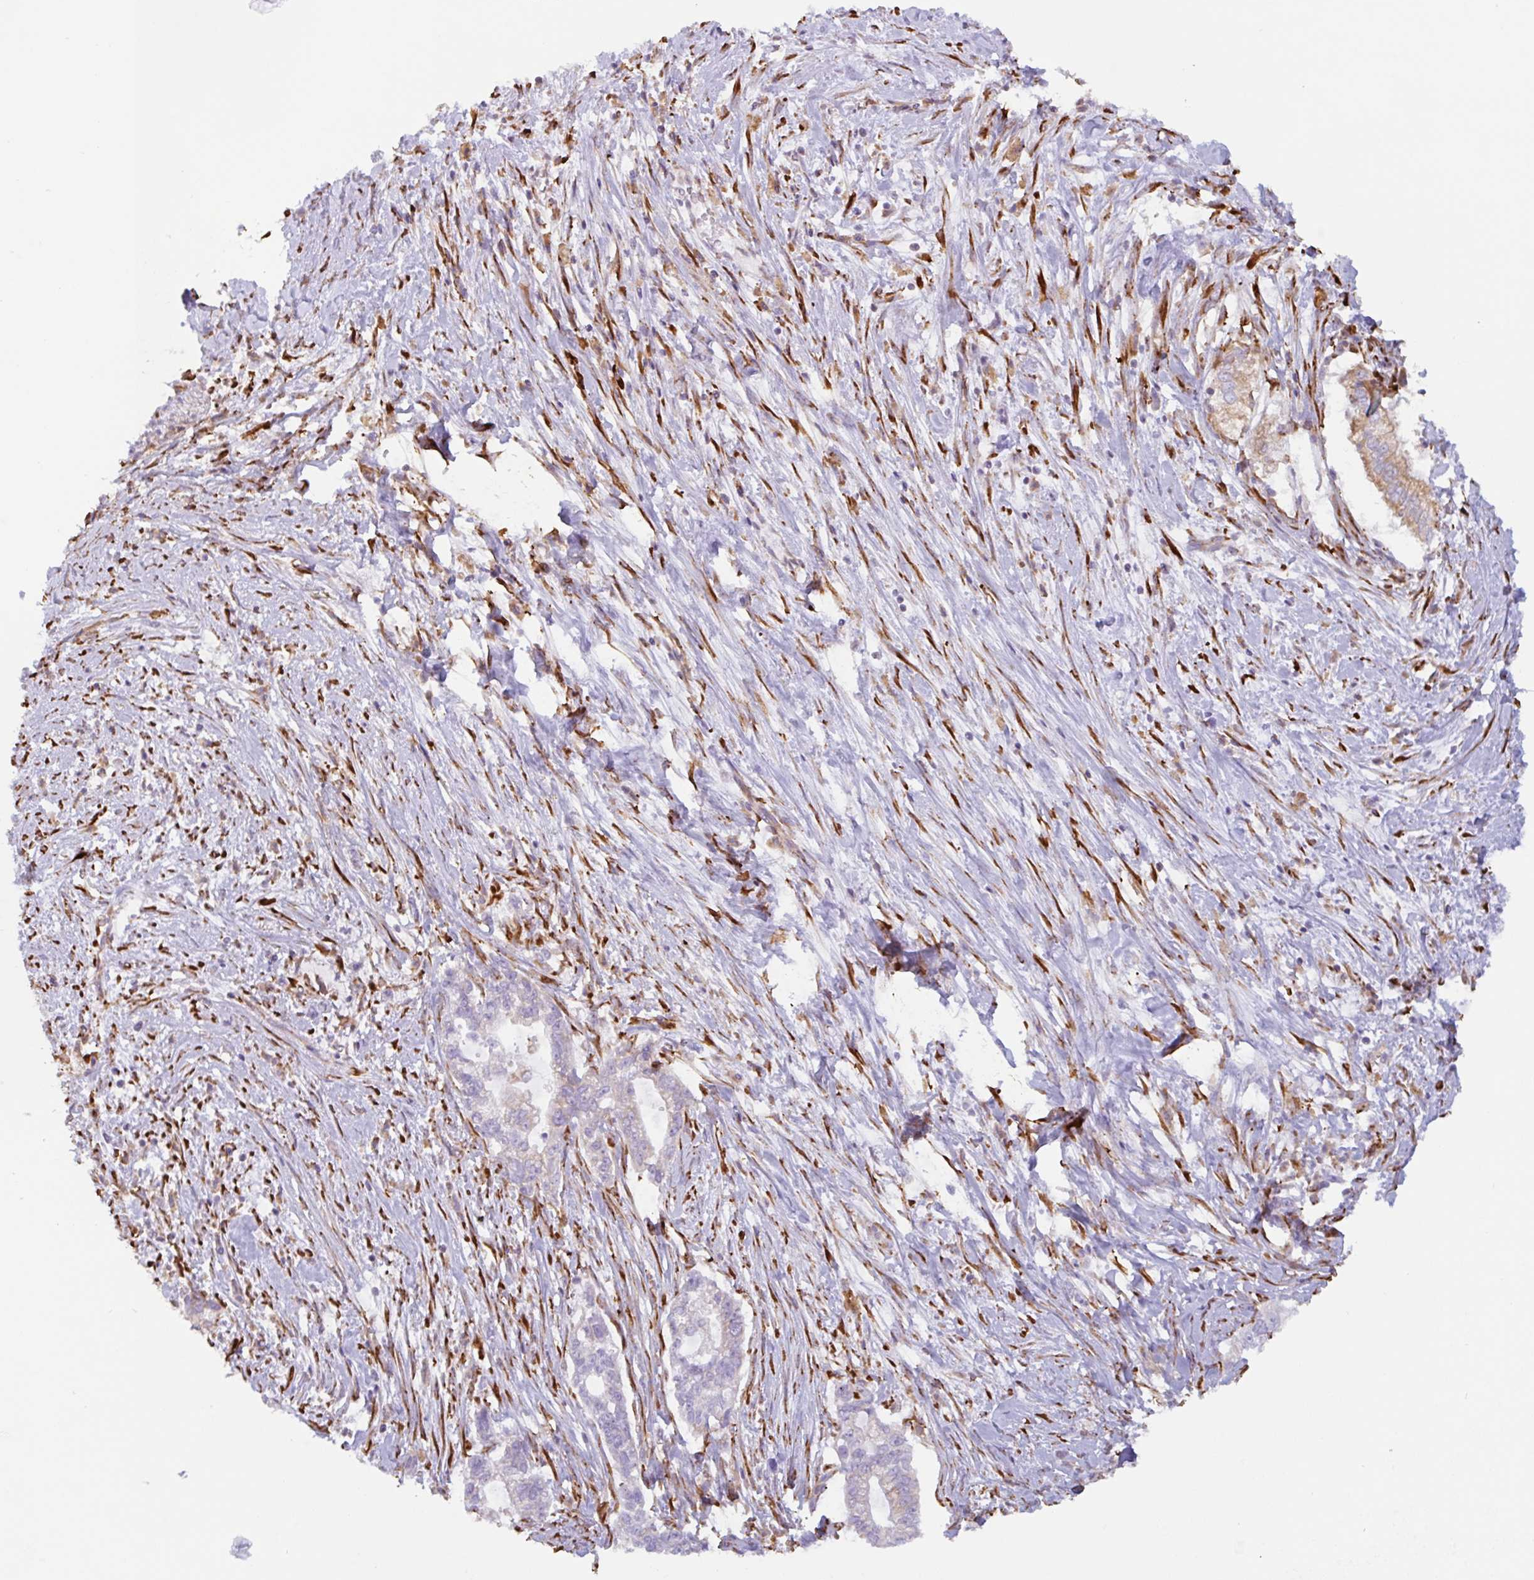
{"staining": {"intensity": "weak", "quantity": "25%-75%", "location": "cytoplasmic/membranous"}, "tissue": "pancreatic cancer", "cell_type": "Tumor cells", "image_type": "cancer", "snomed": [{"axis": "morphology", "description": "Adenocarcinoma, NOS"}, {"axis": "topography", "description": "Pancreas"}], "caption": "Immunohistochemical staining of pancreatic cancer (adenocarcinoma) displays low levels of weak cytoplasmic/membranous expression in about 25%-75% of tumor cells. Using DAB (3,3'-diaminobenzidine) (brown) and hematoxylin (blue) stains, captured at high magnification using brightfield microscopy.", "gene": "DOK4", "patient": {"sex": "male", "age": 70}}